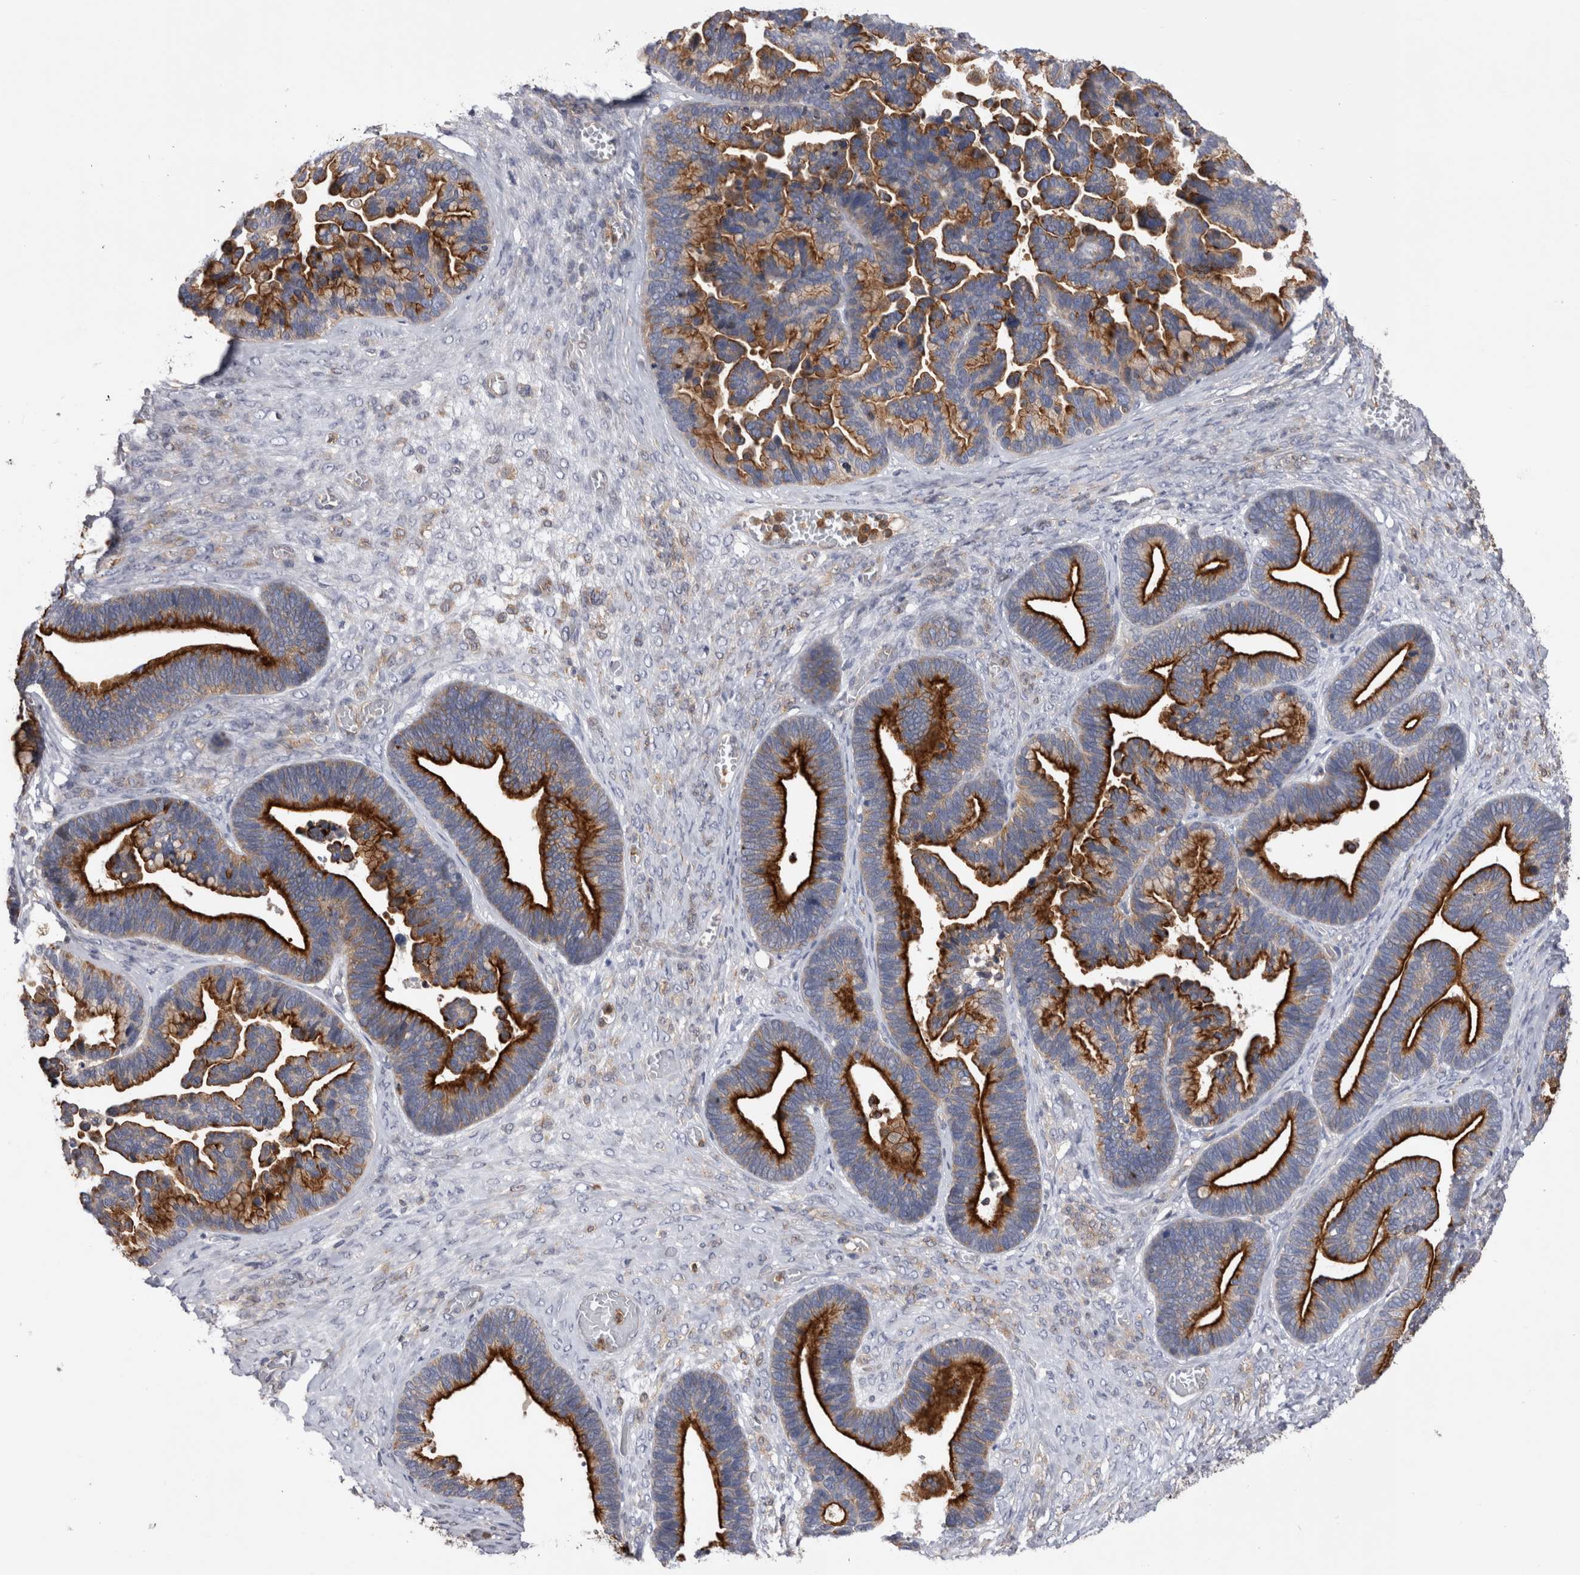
{"staining": {"intensity": "strong", "quantity": ">75%", "location": "cytoplasmic/membranous"}, "tissue": "ovarian cancer", "cell_type": "Tumor cells", "image_type": "cancer", "snomed": [{"axis": "morphology", "description": "Cystadenocarcinoma, serous, NOS"}, {"axis": "topography", "description": "Ovary"}], "caption": "This histopathology image demonstrates immunohistochemistry staining of serous cystadenocarcinoma (ovarian), with high strong cytoplasmic/membranous expression in approximately >75% of tumor cells.", "gene": "RAB11FIP1", "patient": {"sex": "female", "age": 56}}